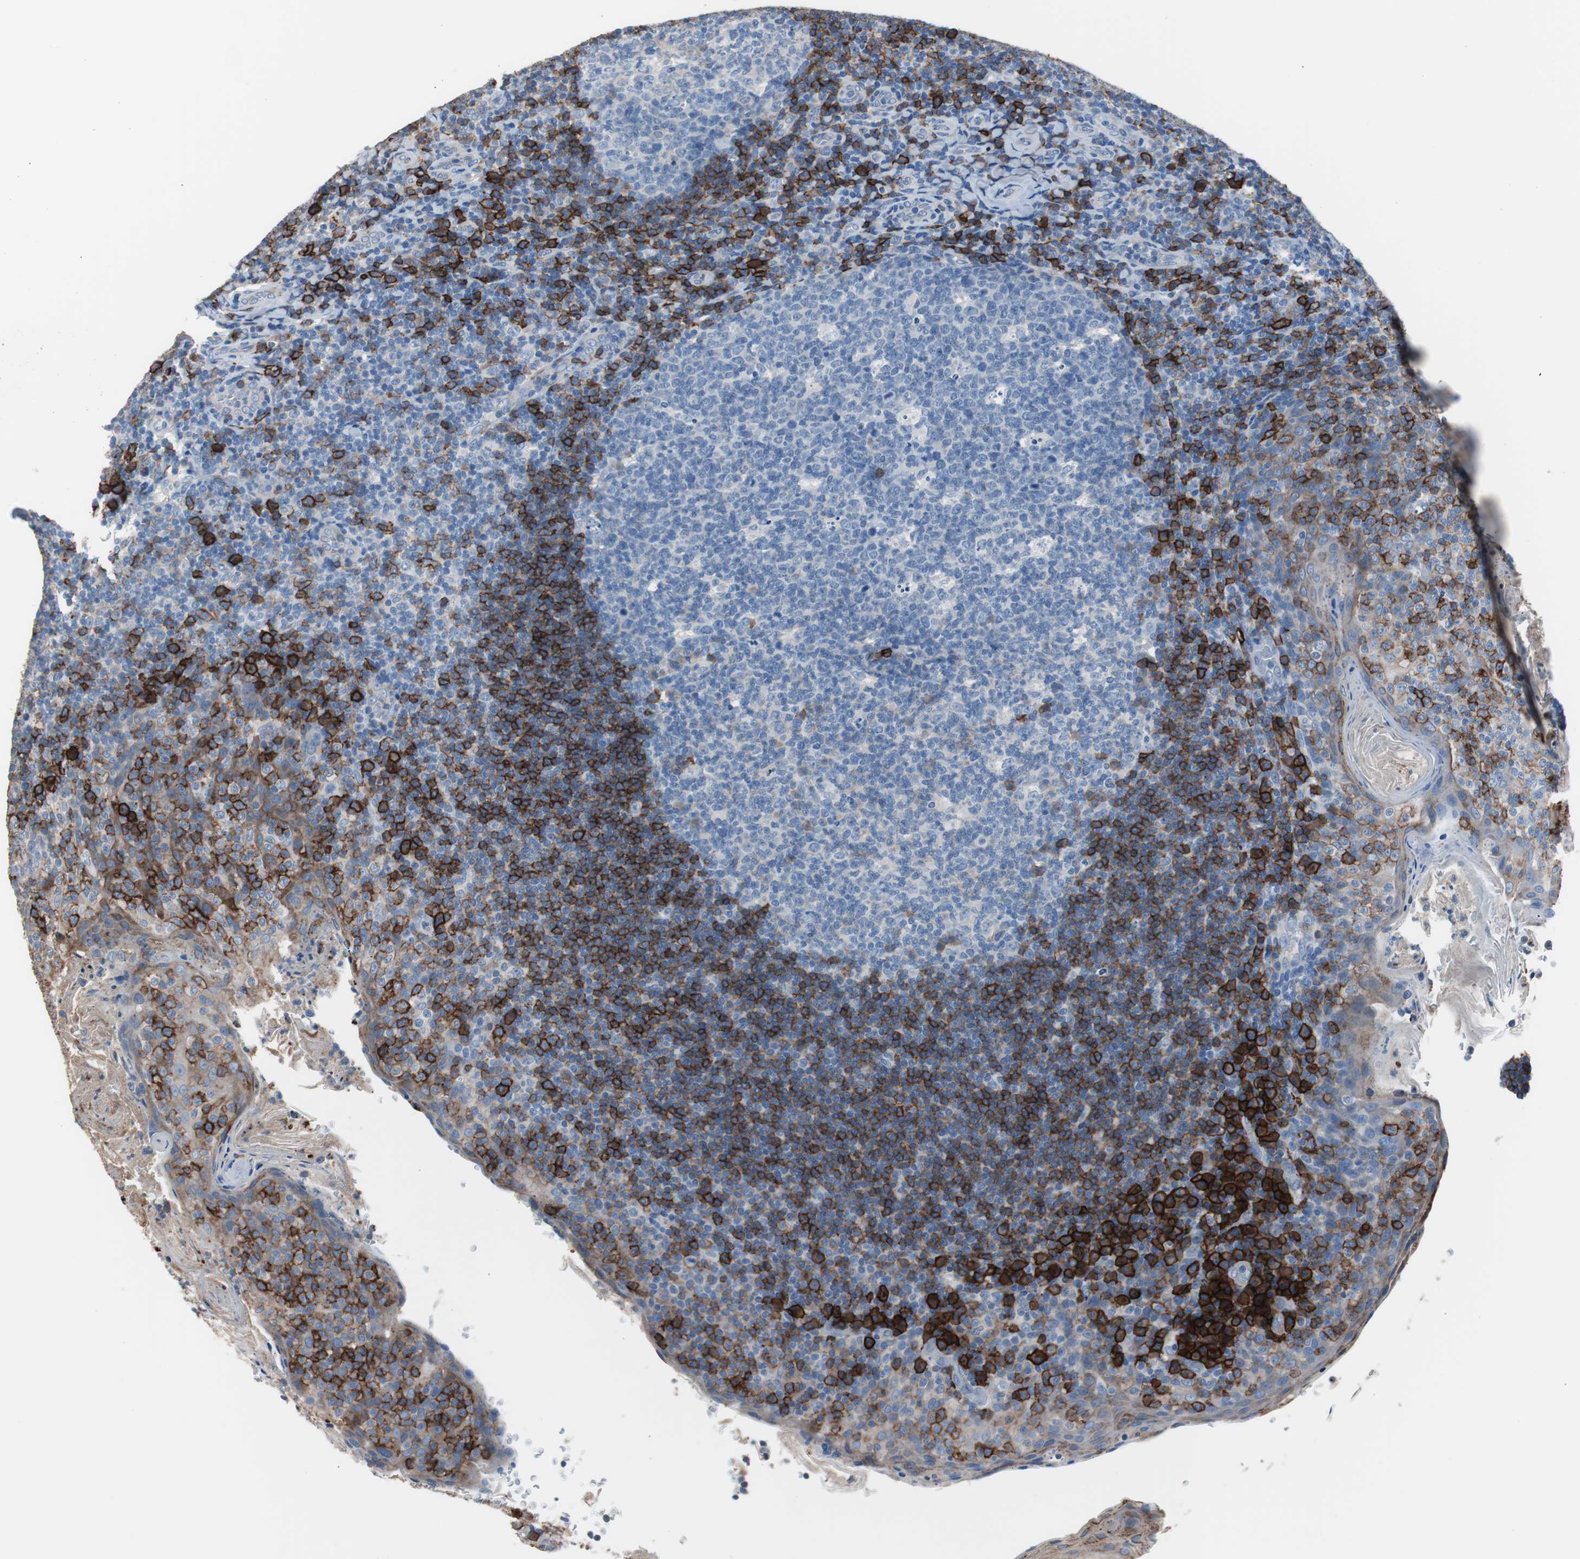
{"staining": {"intensity": "negative", "quantity": "none", "location": "none"}, "tissue": "tonsil", "cell_type": "Germinal center cells", "image_type": "normal", "snomed": [{"axis": "morphology", "description": "Normal tissue, NOS"}, {"axis": "topography", "description": "Tonsil"}], "caption": "The immunohistochemistry micrograph has no significant positivity in germinal center cells of tonsil.", "gene": "FCGR2B", "patient": {"sex": "male", "age": 17}}